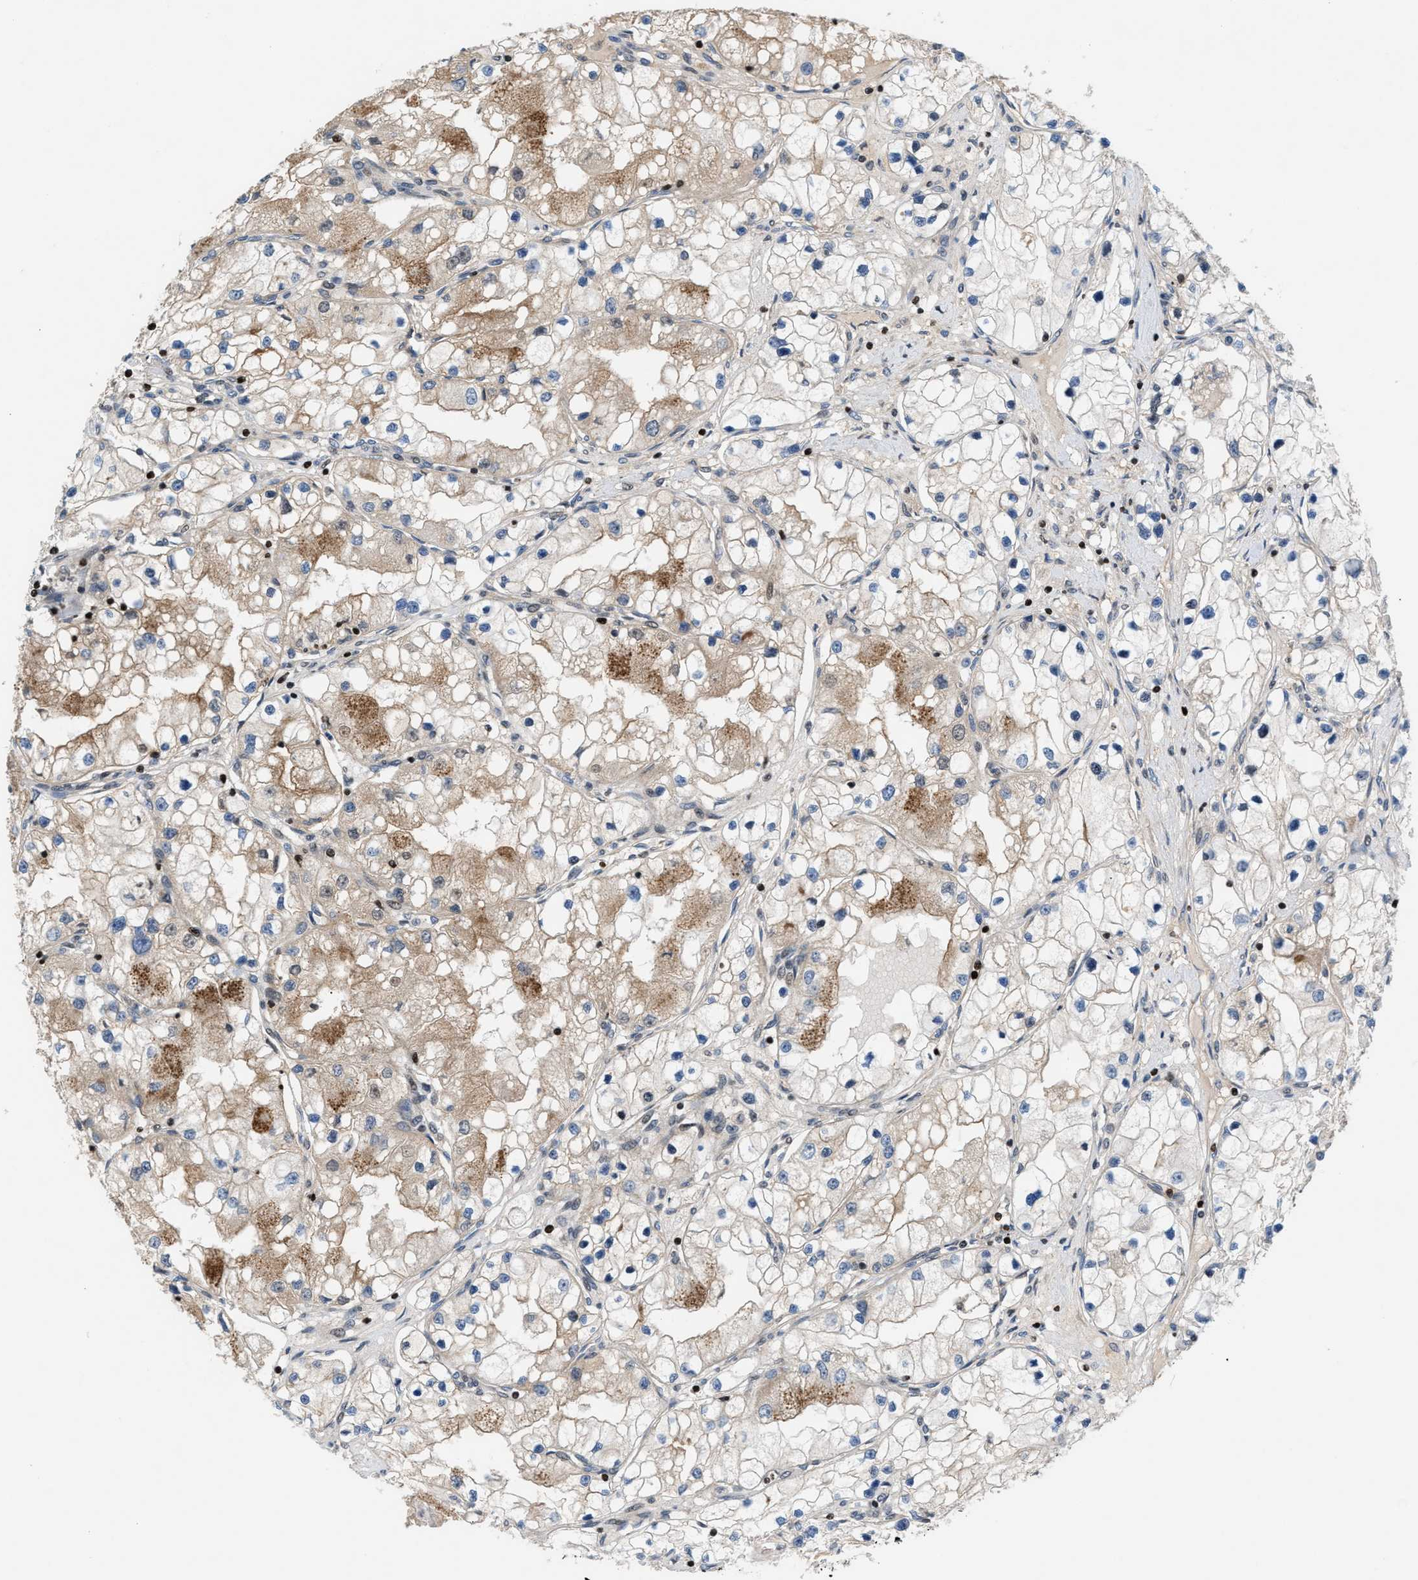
{"staining": {"intensity": "moderate", "quantity": "25%-75%", "location": "cytoplasmic/membranous"}, "tissue": "renal cancer", "cell_type": "Tumor cells", "image_type": "cancer", "snomed": [{"axis": "morphology", "description": "Adenocarcinoma, NOS"}, {"axis": "topography", "description": "Kidney"}], "caption": "Immunohistochemical staining of human renal cancer reveals moderate cytoplasmic/membranous protein staining in approximately 25%-75% of tumor cells.", "gene": "ZNF276", "patient": {"sex": "male", "age": 68}}